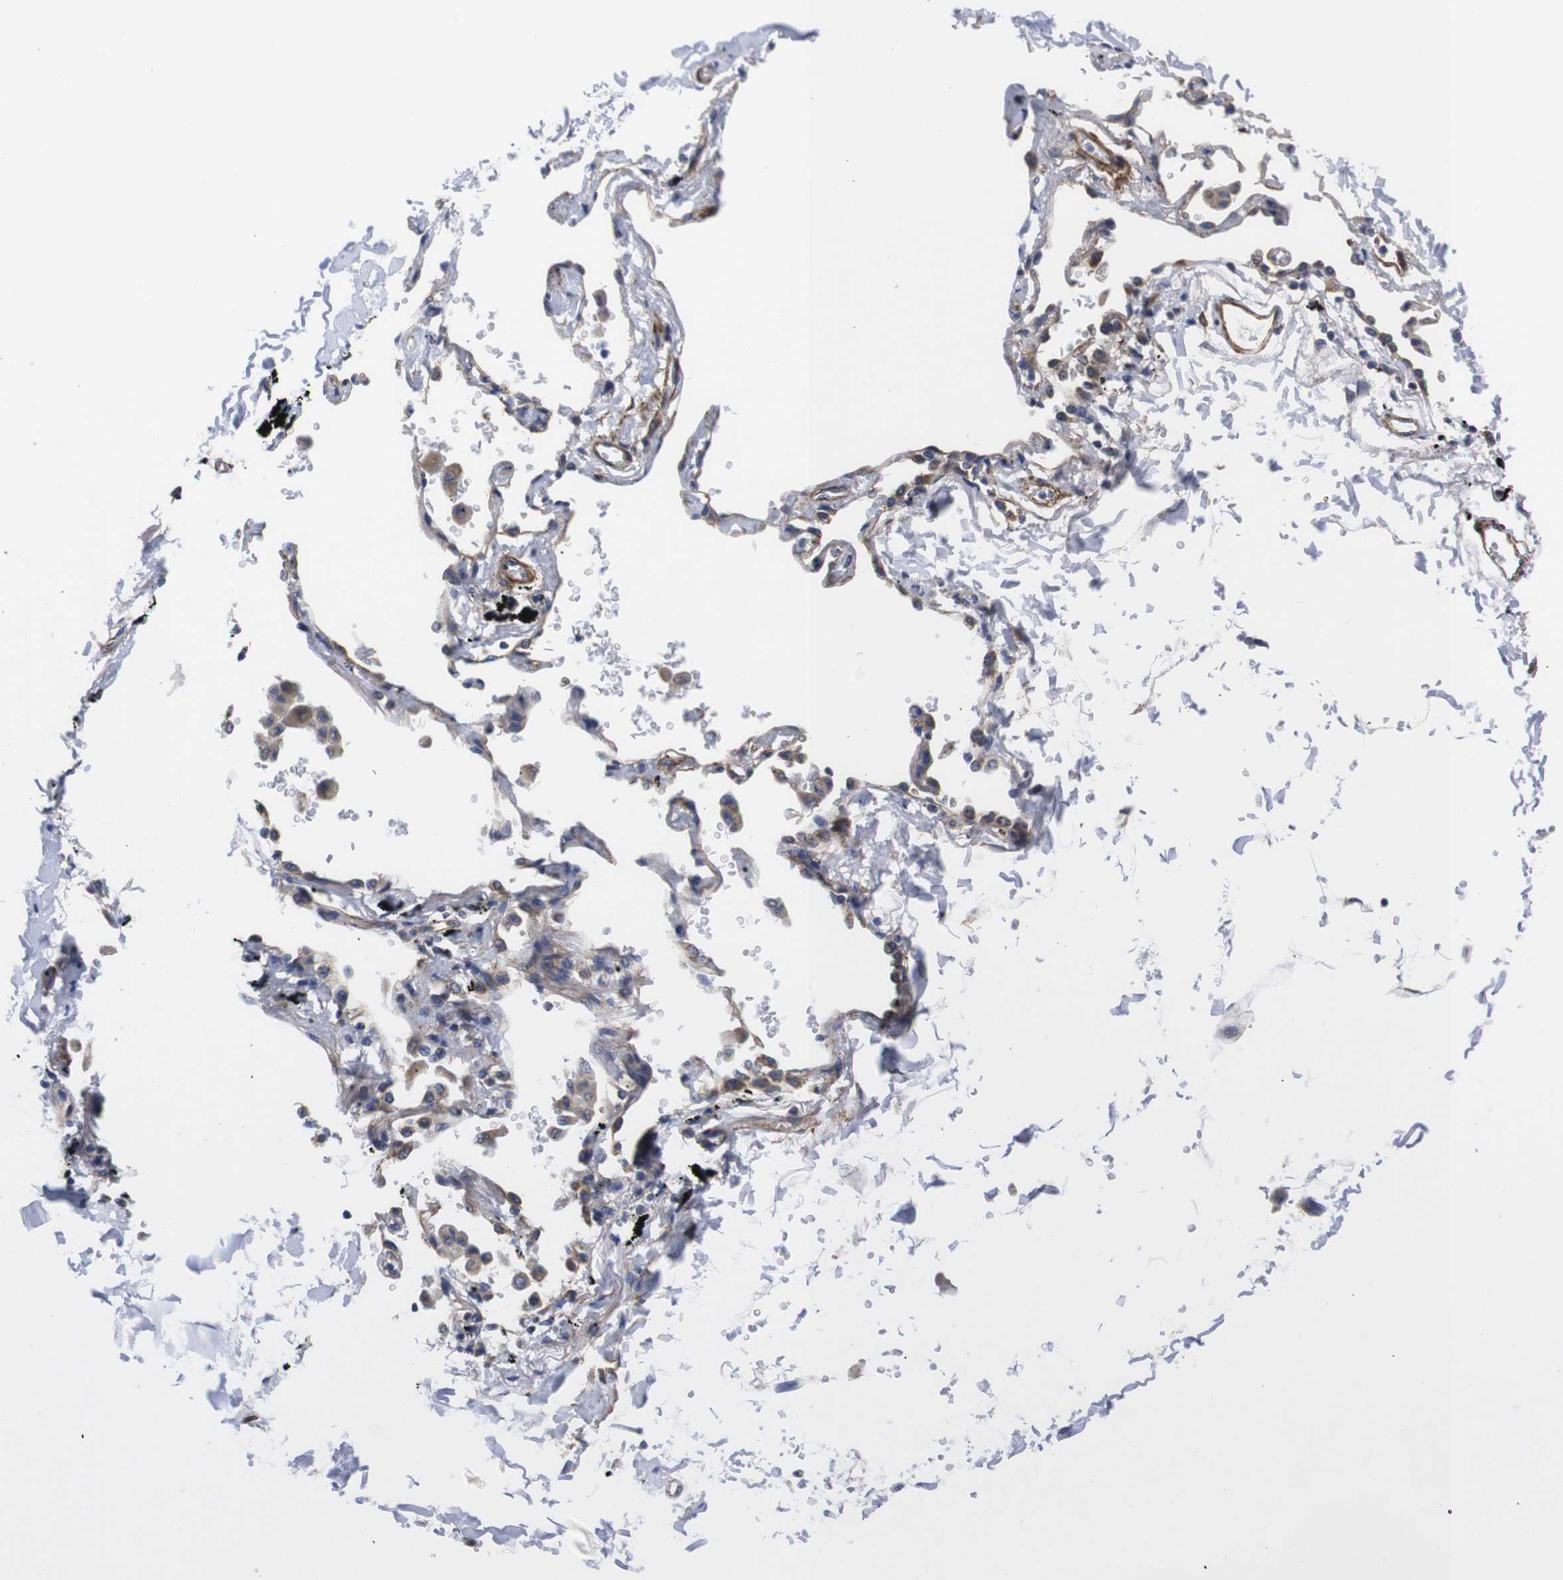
{"staining": {"intensity": "negative", "quantity": "none", "location": "none"}, "tissue": "adipose tissue", "cell_type": "Adipocytes", "image_type": "normal", "snomed": [{"axis": "morphology", "description": "Normal tissue, NOS"}, {"axis": "topography", "description": "Cartilage tissue"}, {"axis": "topography", "description": "Bronchus"}], "caption": "Immunohistochemical staining of normal human adipose tissue displays no significant staining in adipocytes.", "gene": "WNT10A", "patient": {"sex": "female", "age": 73}}